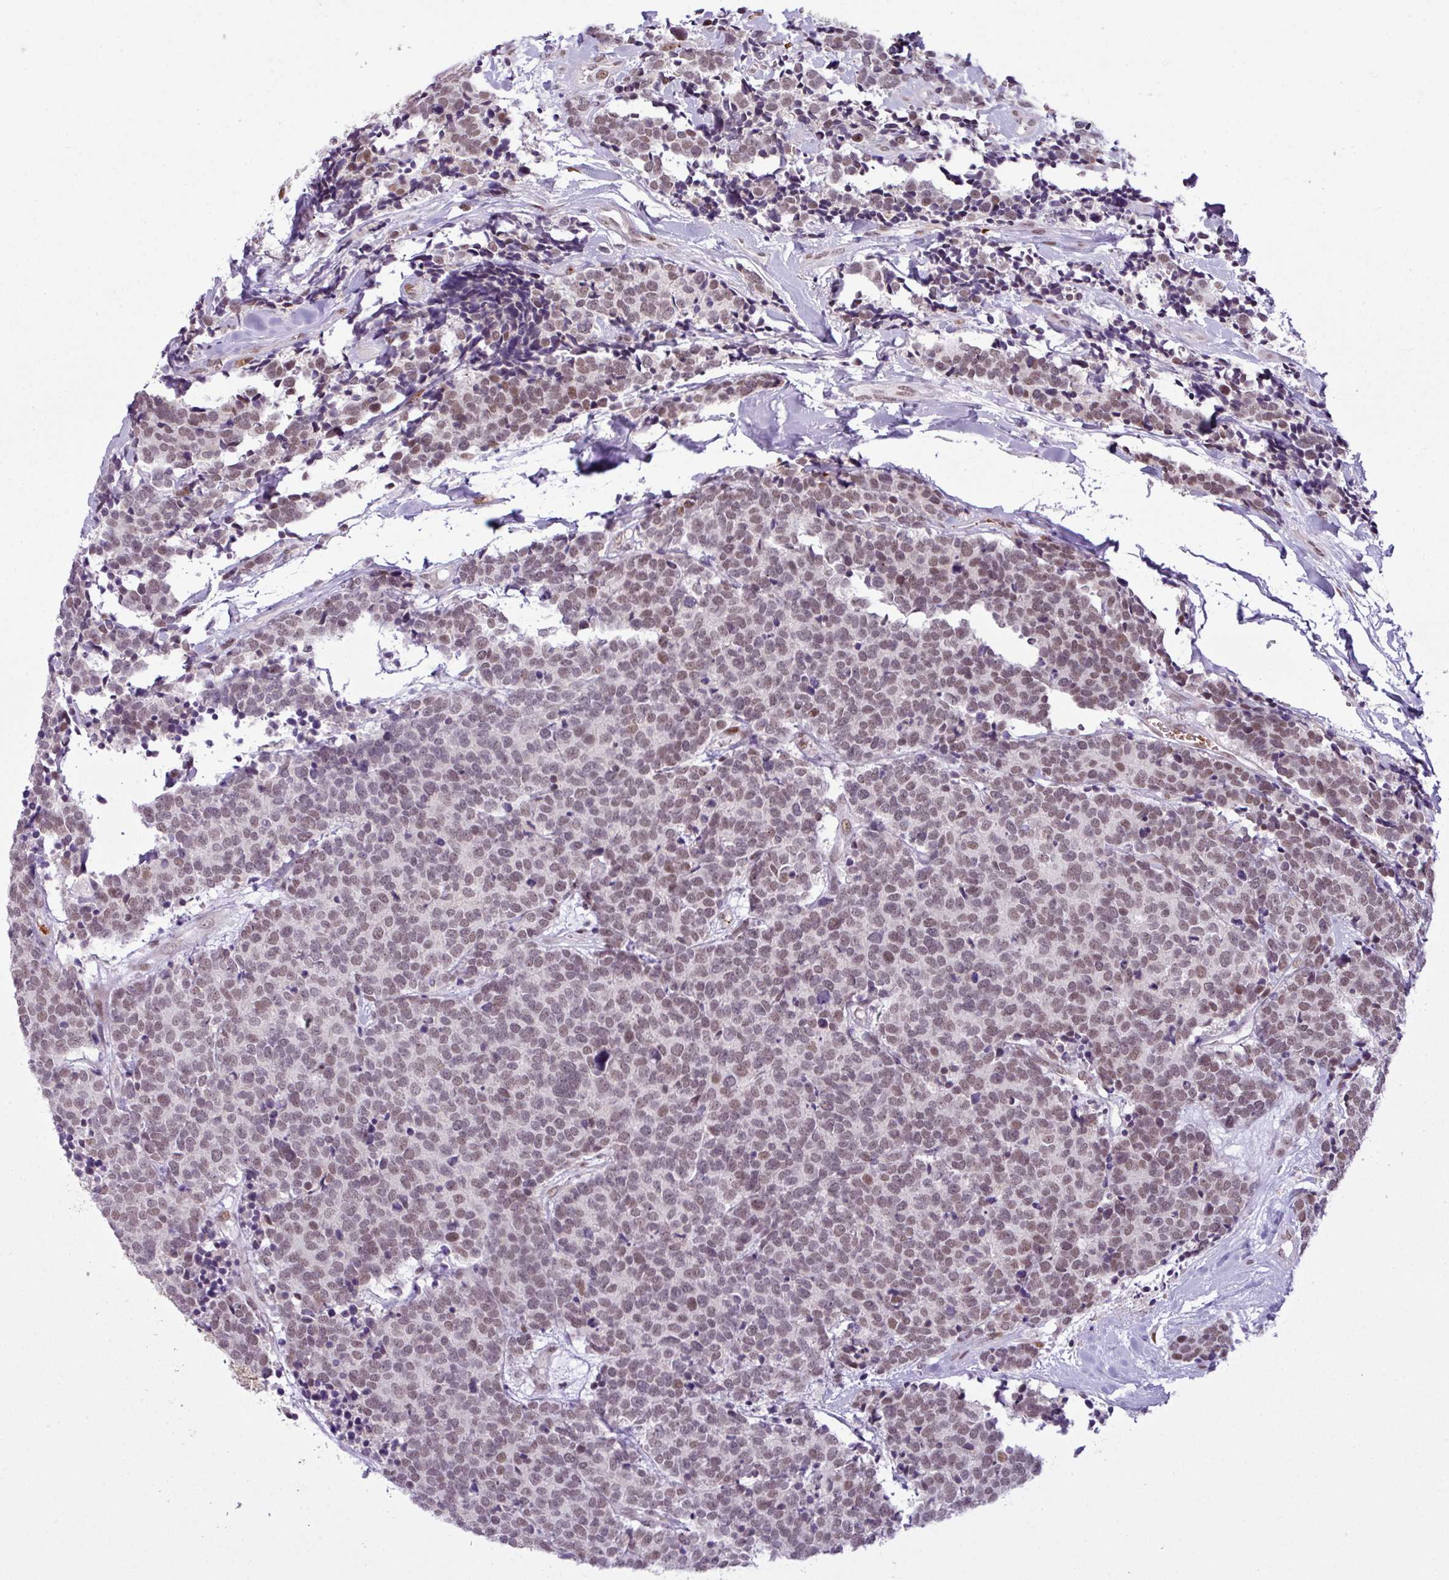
{"staining": {"intensity": "moderate", "quantity": ">75%", "location": "nuclear"}, "tissue": "carcinoid", "cell_type": "Tumor cells", "image_type": "cancer", "snomed": [{"axis": "morphology", "description": "Carcinoid, malignant, NOS"}, {"axis": "topography", "description": "Skin"}], "caption": "Immunohistochemical staining of human carcinoid shows medium levels of moderate nuclear protein staining in about >75% of tumor cells.", "gene": "PRDM5", "patient": {"sex": "female", "age": 79}}